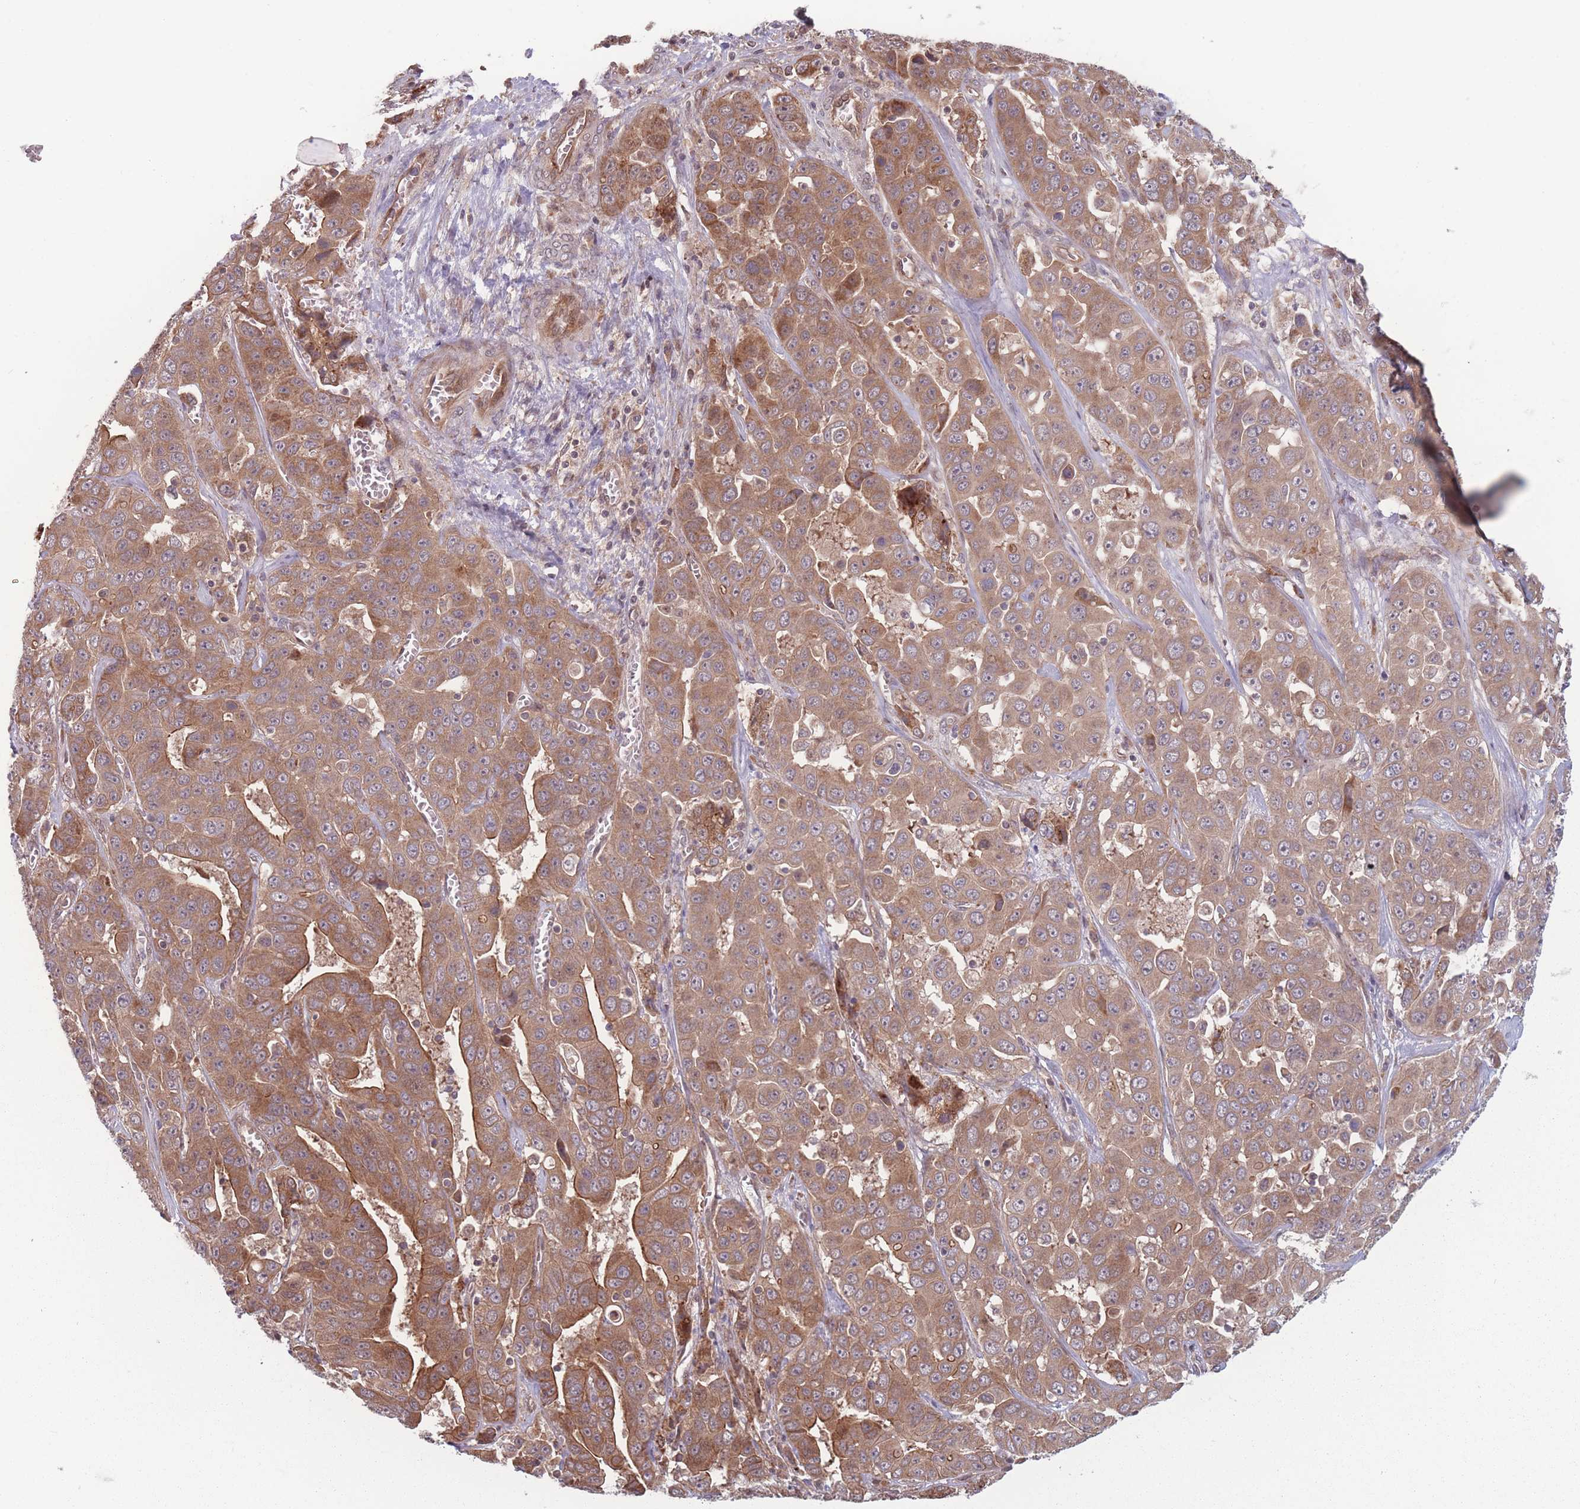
{"staining": {"intensity": "moderate", "quantity": ">75%", "location": "cytoplasmic/membranous"}, "tissue": "liver cancer", "cell_type": "Tumor cells", "image_type": "cancer", "snomed": [{"axis": "morphology", "description": "Cholangiocarcinoma"}, {"axis": "topography", "description": "Liver"}], "caption": "Protein analysis of cholangiocarcinoma (liver) tissue exhibits moderate cytoplasmic/membranous expression in approximately >75% of tumor cells.", "gene": "RPS18", "patient": {"sex": "female", "age": 52}}